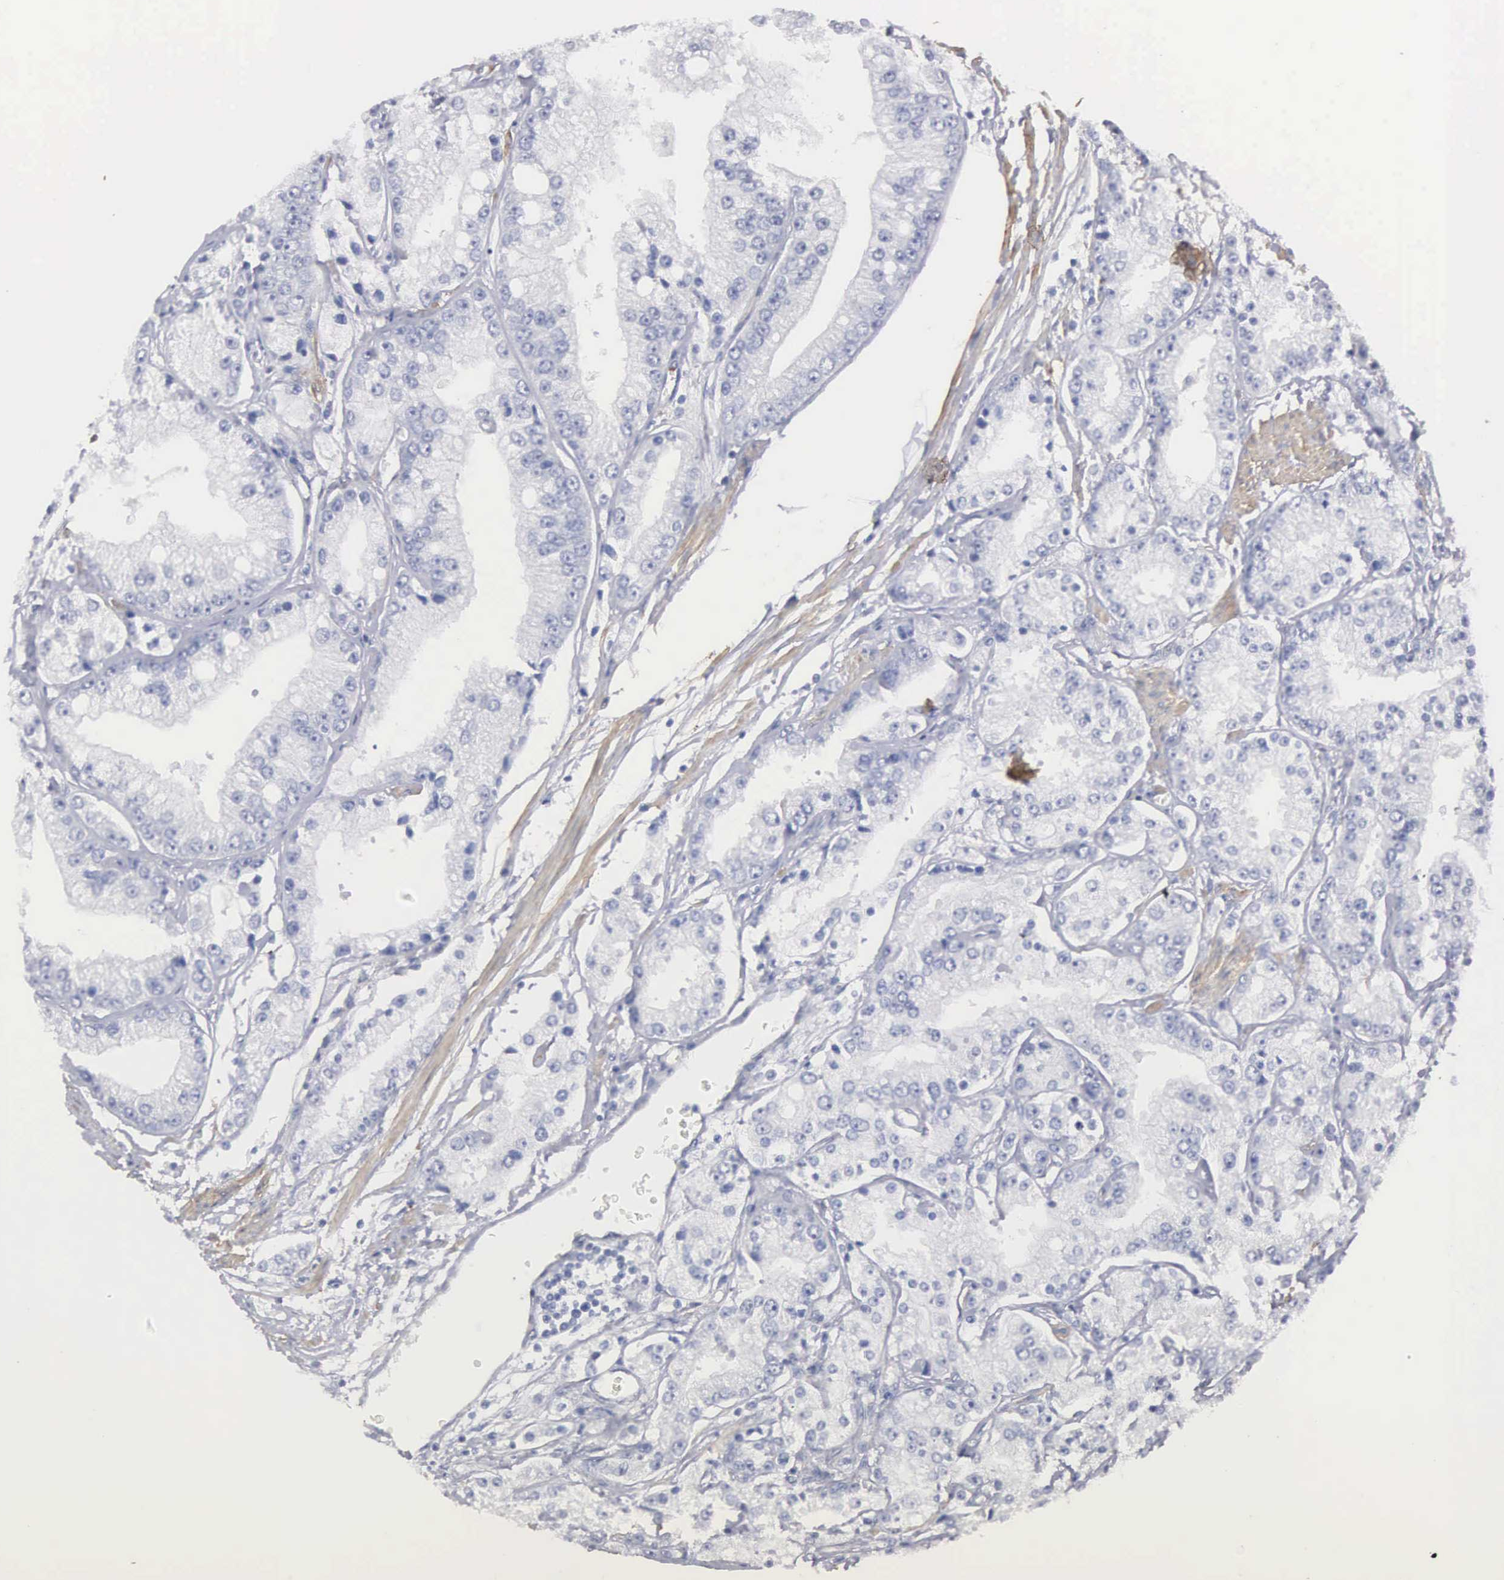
{"staining": {"intensity": "negative", "quantity": "none", "location": "none"}, "tissue": "prostate cancer", "cell_type": "Tumor cells", "image_type": "cancer", "snomed": [{"axis": "morphology", "description": "Adenocarcinoma, Medium grade"}, {"axis": "topography", "description": "Prostate"}], "caption": "IHC of prostate cancer shows no expression in tumor cells.", "gene": "ELFN2", "patient": {"sex": "male", "age": 72}}